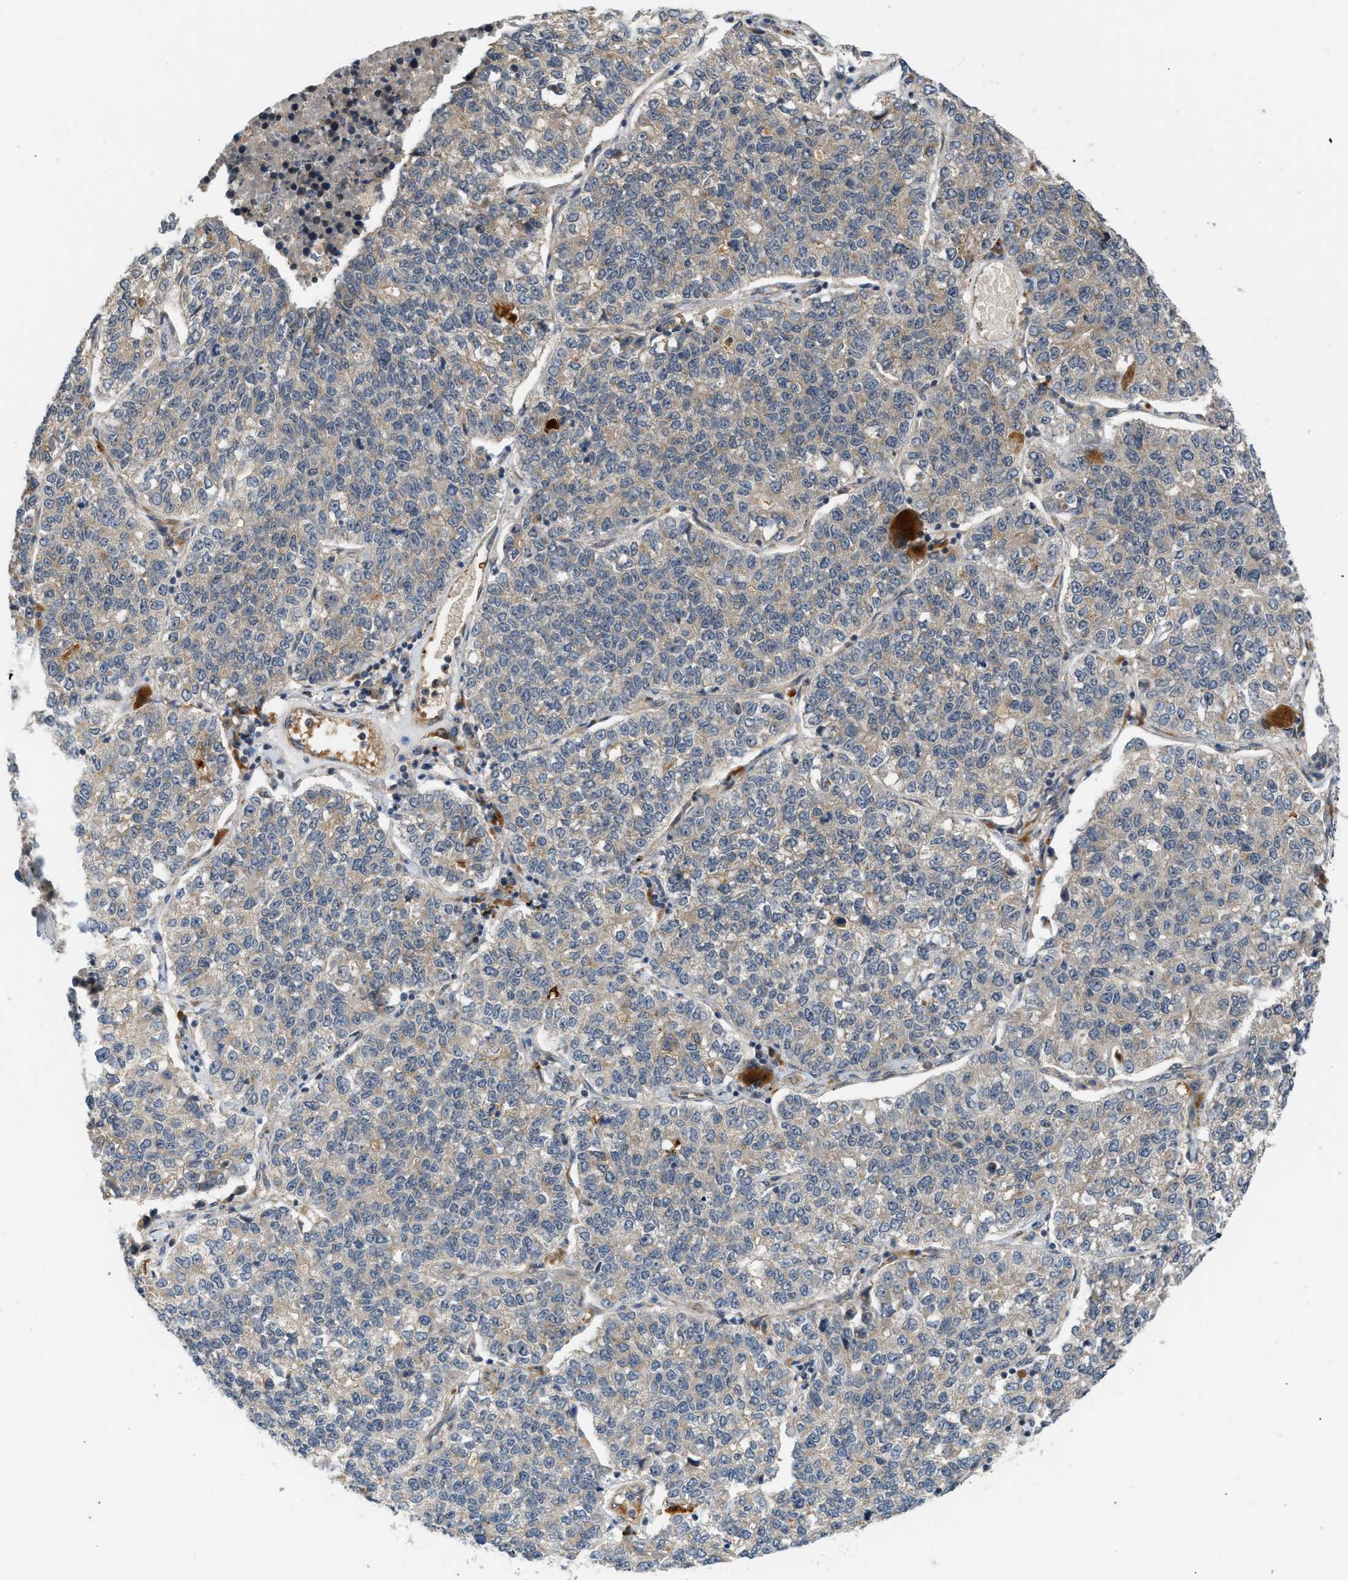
{"staining": {"intensity": "weak", "quantity": "<25%", "location": "cytoplasmic/membranous"}, "tissue": "lung cancer", "cell_type": "Tumor cells", "image_type": "cancer", "snomed": [{"axis": "morphology", "description": "Adenocarcinoma, NOS"}, {"axis": "topography", "description": "Lung"}], "caption": "Lung adenocarcinoma was stained to show a protein in brown. There is no significant staining in tumor cells.", "gene": "ADCY8", "patient": {"sex": "male", "age": 49}}